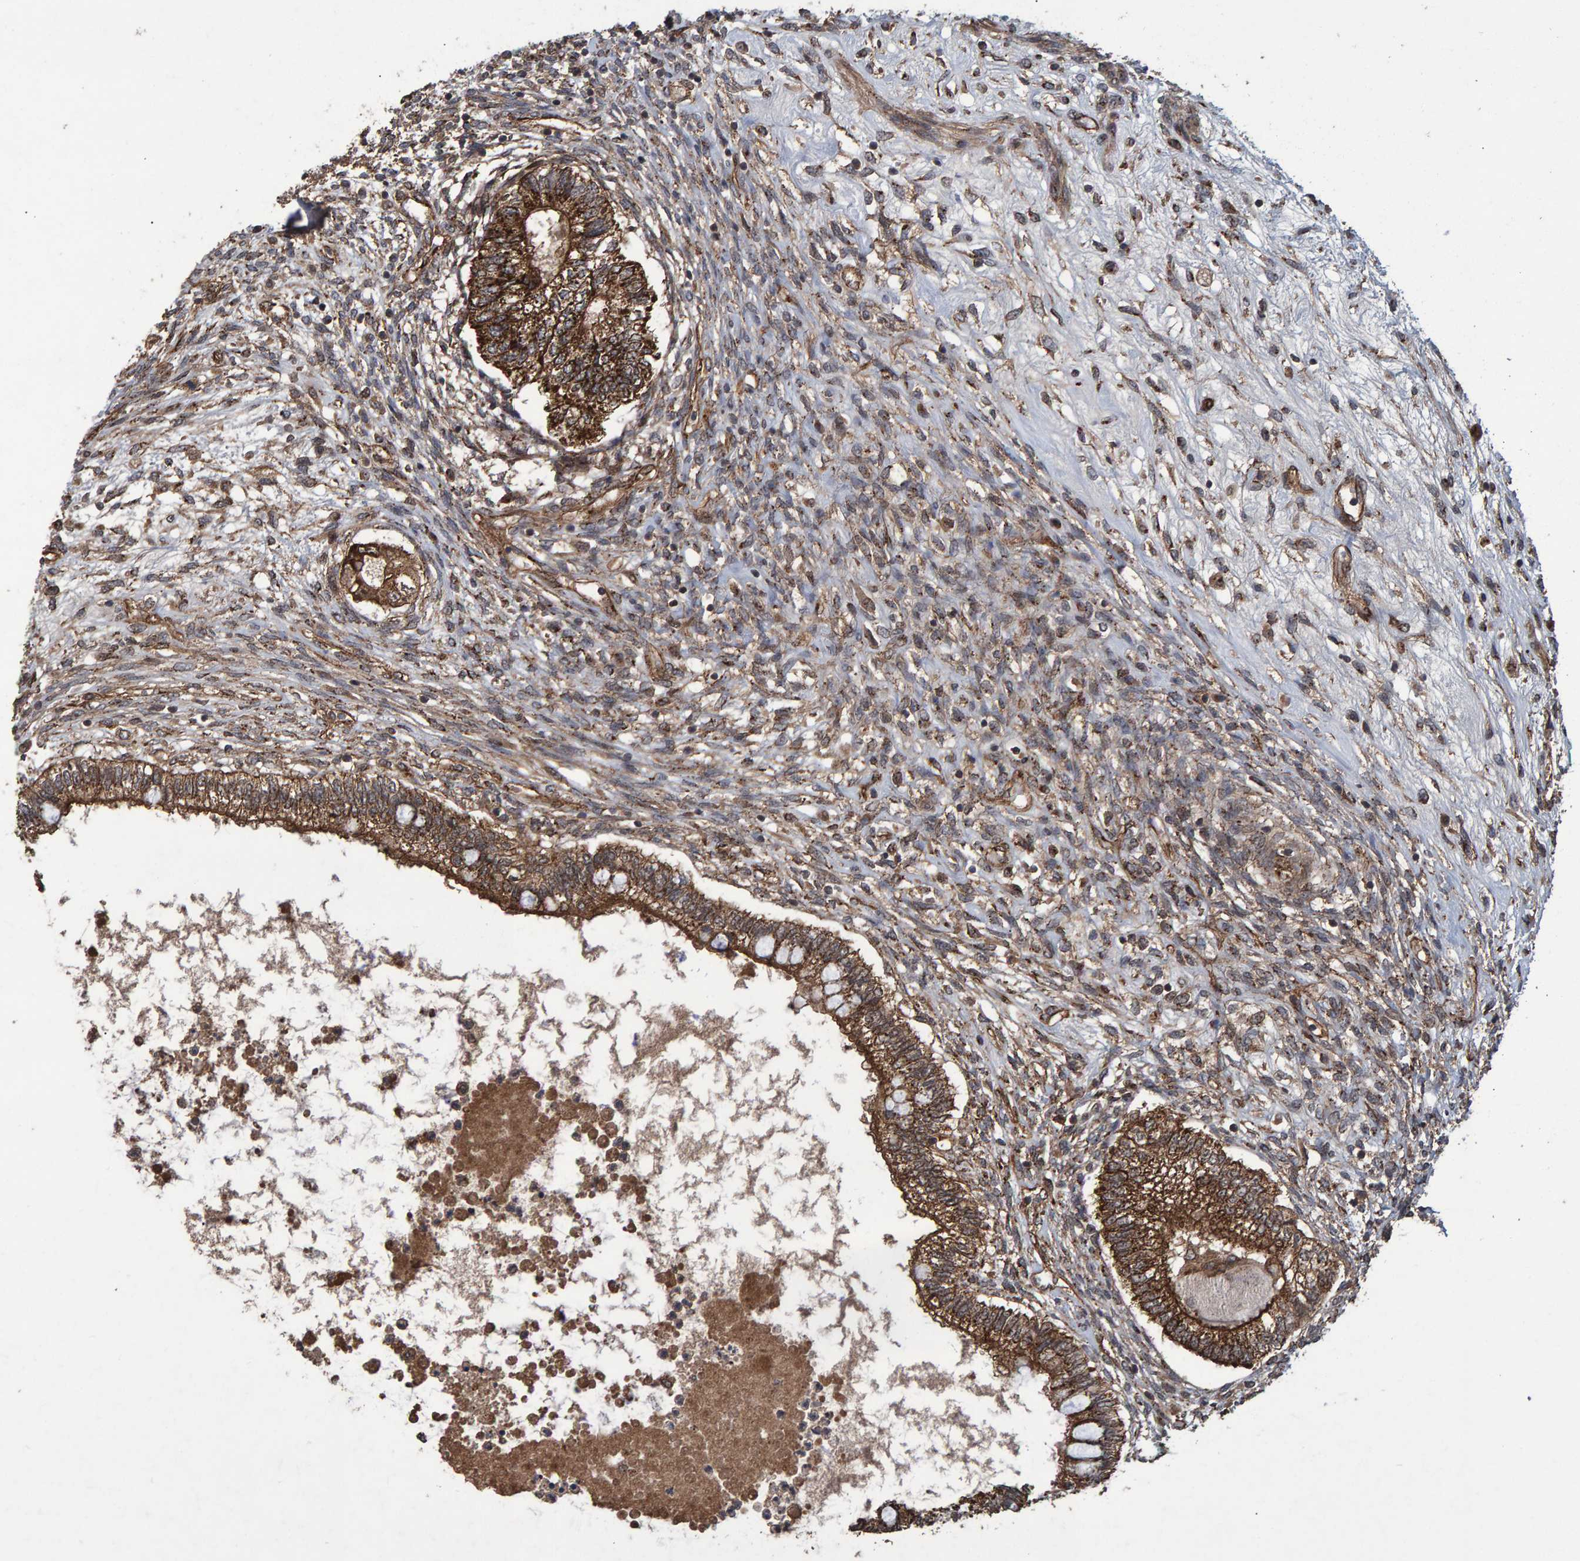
{"staining": {"intensity": "moderate", "quantity": ">75%", "location": "cytoplasmic/membranous"}, "tissue": "testis cancer", "cell_type": "Tumor cells", "image_type": "cancer", "snomed": [{"axis": "morphology", "description": "Seminoma, NOS"}, {"axis": "topography", "description": "Testis"}], "caption": "Immunohistochemical staining of seminoma (testis) shows moderate cytoplasmic/membranous protein positivity in about >75% of tumor cells.", "gene": "TRIM68", "patient": {"sex": "male", "age": 28}}